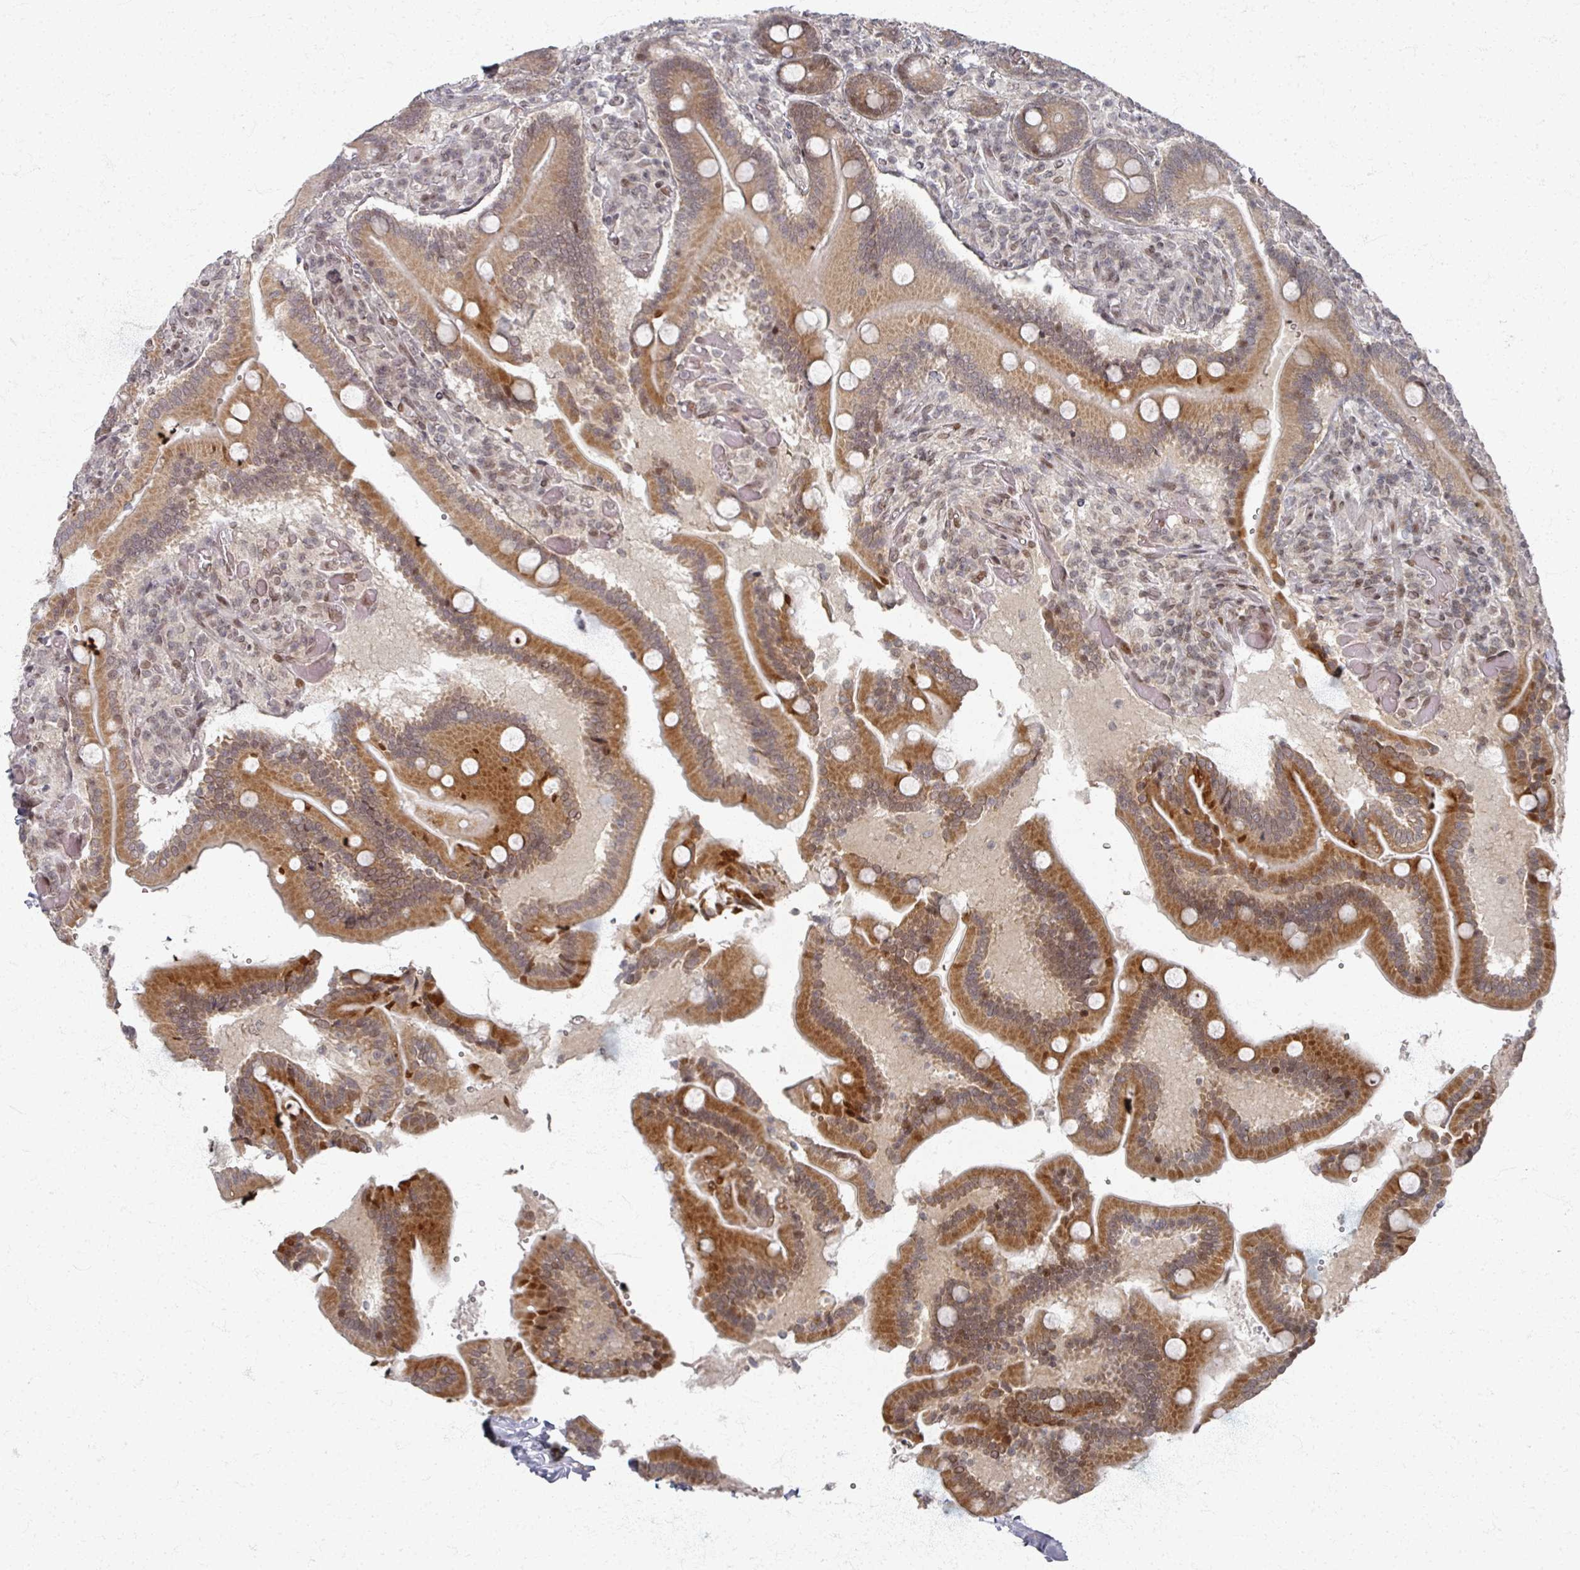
{"staining": {"intensity": "strong", "quantity": ">75%", "location": "cytoplasmic/membranous,nuclear"}, "tissue": "duodenum", "cell_type": "Glandular cells", "image_type": "normal", "snomed": [{"axis": "morphology", "description": "Normal tissue, NOS"}, {"axis": "topography", "description": "Duodenum"}], "caption": "A high-resolution micrograph shows IHC staining of unremarkable duodenum, which exhibits strong cytoplasmic/membranous,nuclear positivity in about >75% of glandular cells.", "gene": "PSKH1", "patient": {"sex": "female", "age": 62}}